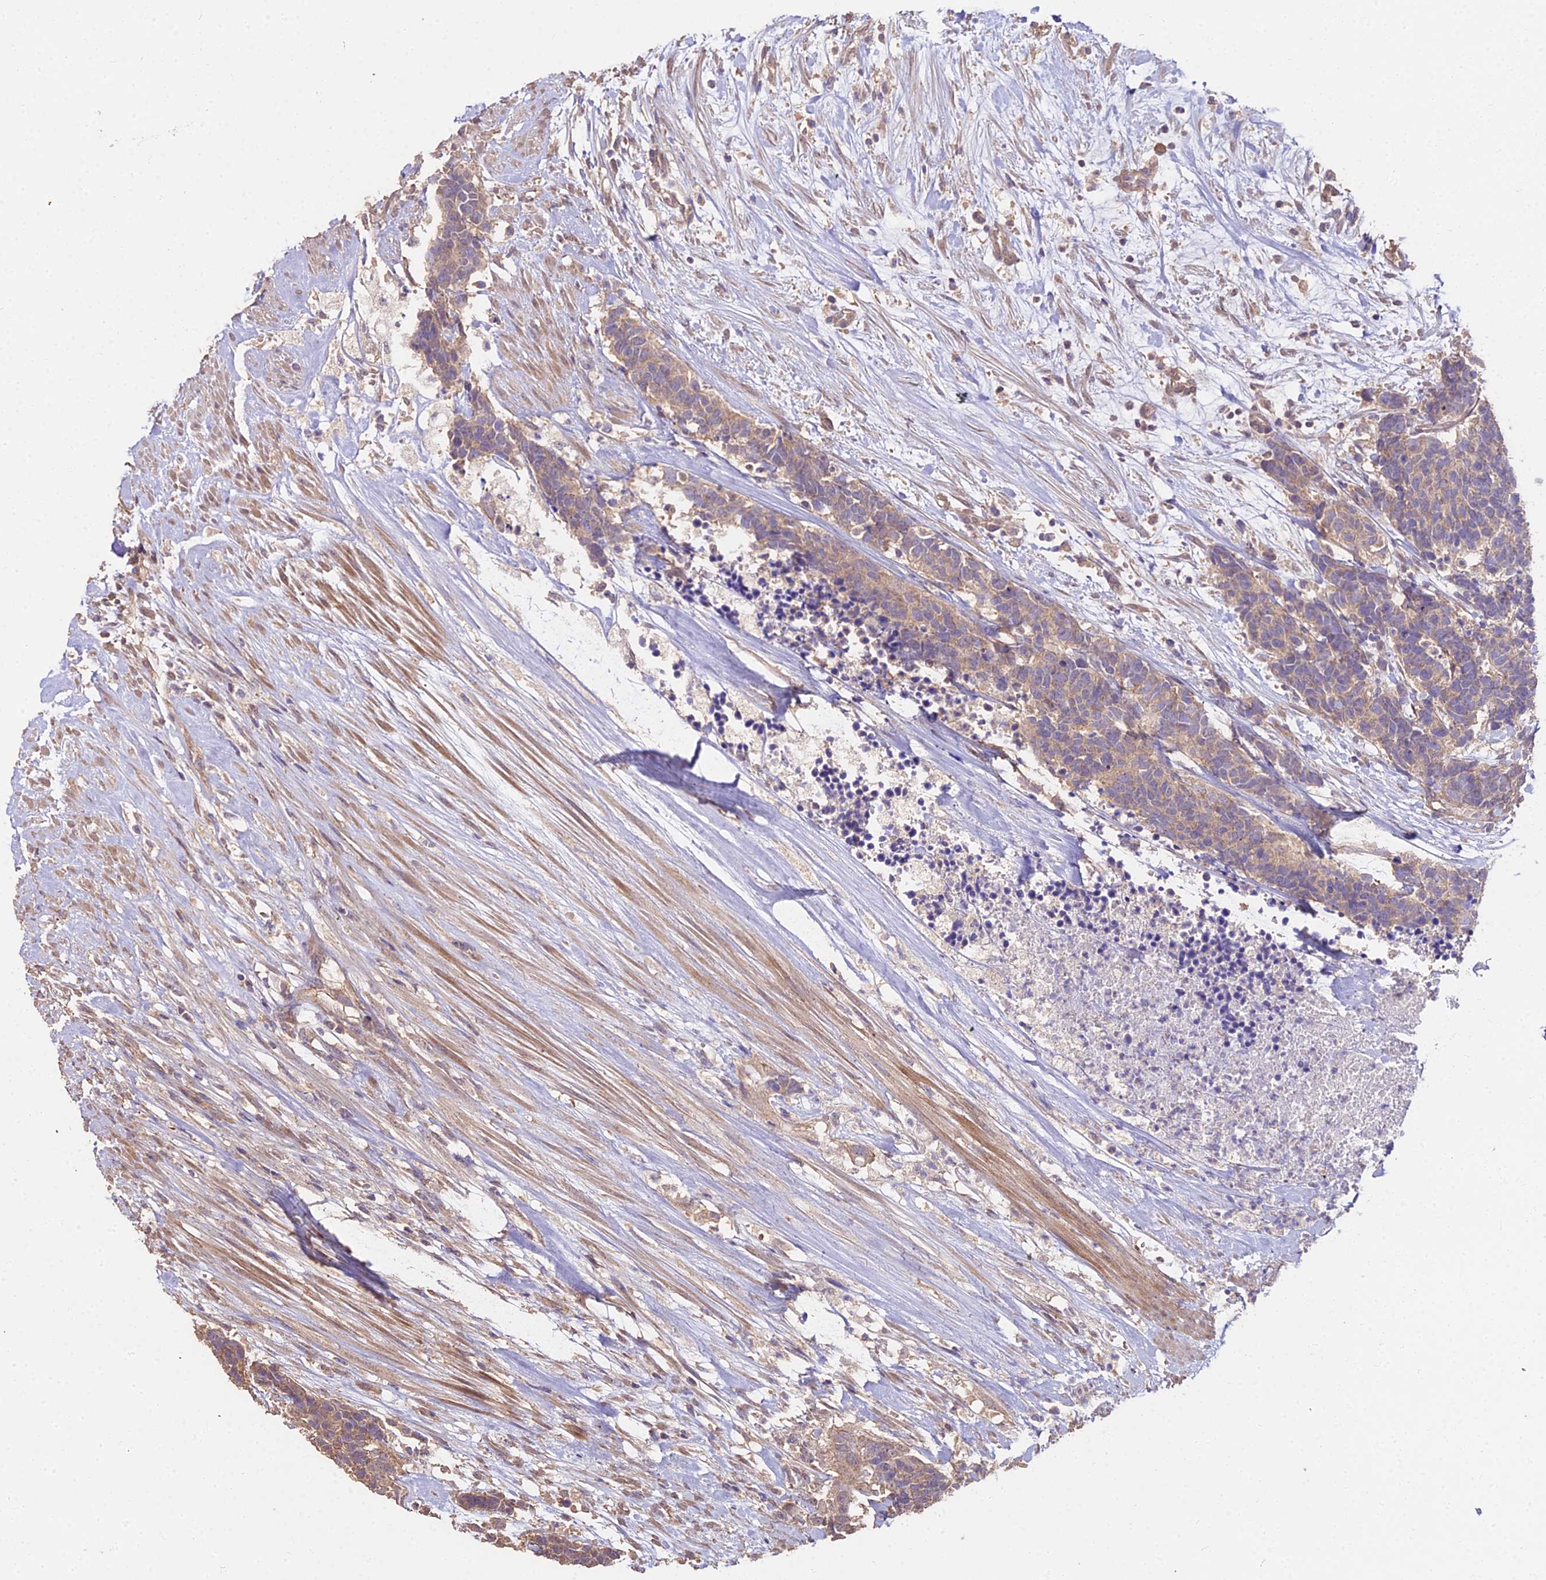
{"staining": {"intensity": "weak", "quantity": ">75%", "location": "cytoplasmic/membranous"}, "tissue": "carcinoid", "cell_type": "Tumor cells", "image_type": "cancer", "snomed": [{"axis": "morphology", "description": "Carcinoma, NOS"}, {"axis": "morphology", "description": "Carcinoid, malignant, NOS"}, {"axis": "topography", "description": "Prostate"}], "caption": "Tumor cells demonstrate low levels of weak cytoplasmic/membranous staining in about >75% of cells in carcinoid (malignant).", "gene": "METTL13", "patient": {"sex": "male", "age": 57}}